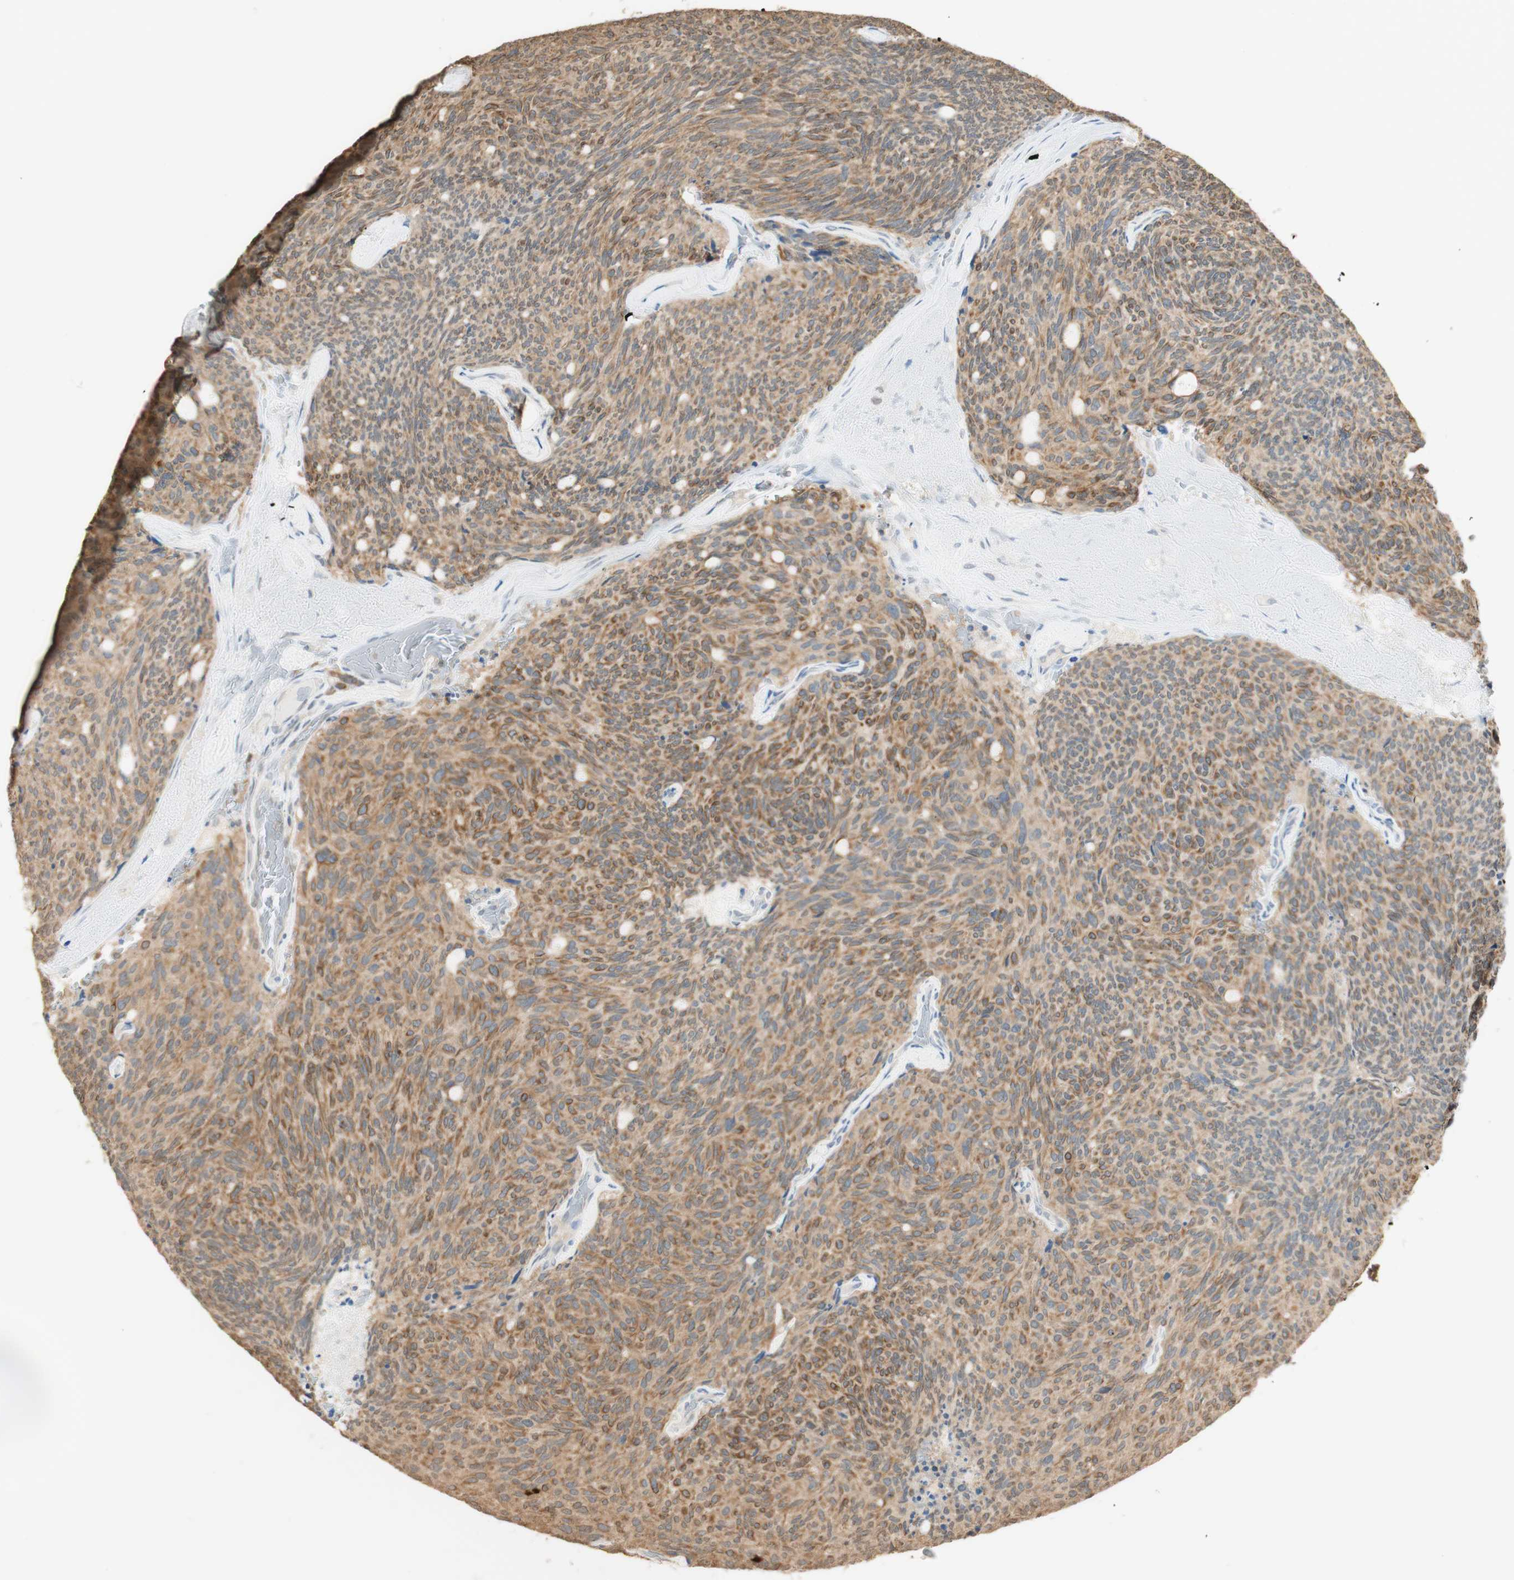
{"staining": {"intensity": "moderate", "quantity": ">75%", "location": "cytoplasmic/membranous"}, "tissue": "carcinoid", "cell_type": "Tumor cells", "image_type": "cancer", "snomed": [{"axis": "morphology", "description": "Carcinoid, malignant, NOS"}, {"axis": "topography", "description": "Pancreas"}], "caption": "An immunohistochemistry (IHC) histopathology image of tumor tissue is shown. Protein staining in brown labels moderate cytoplasmic/membranous positivity in carcinoid within tumor cells. The protein is shown in brown color, while the nuclei are stained blue.", "gene": "SPINT2", "patient": {"sex": "female", "age": 54}}